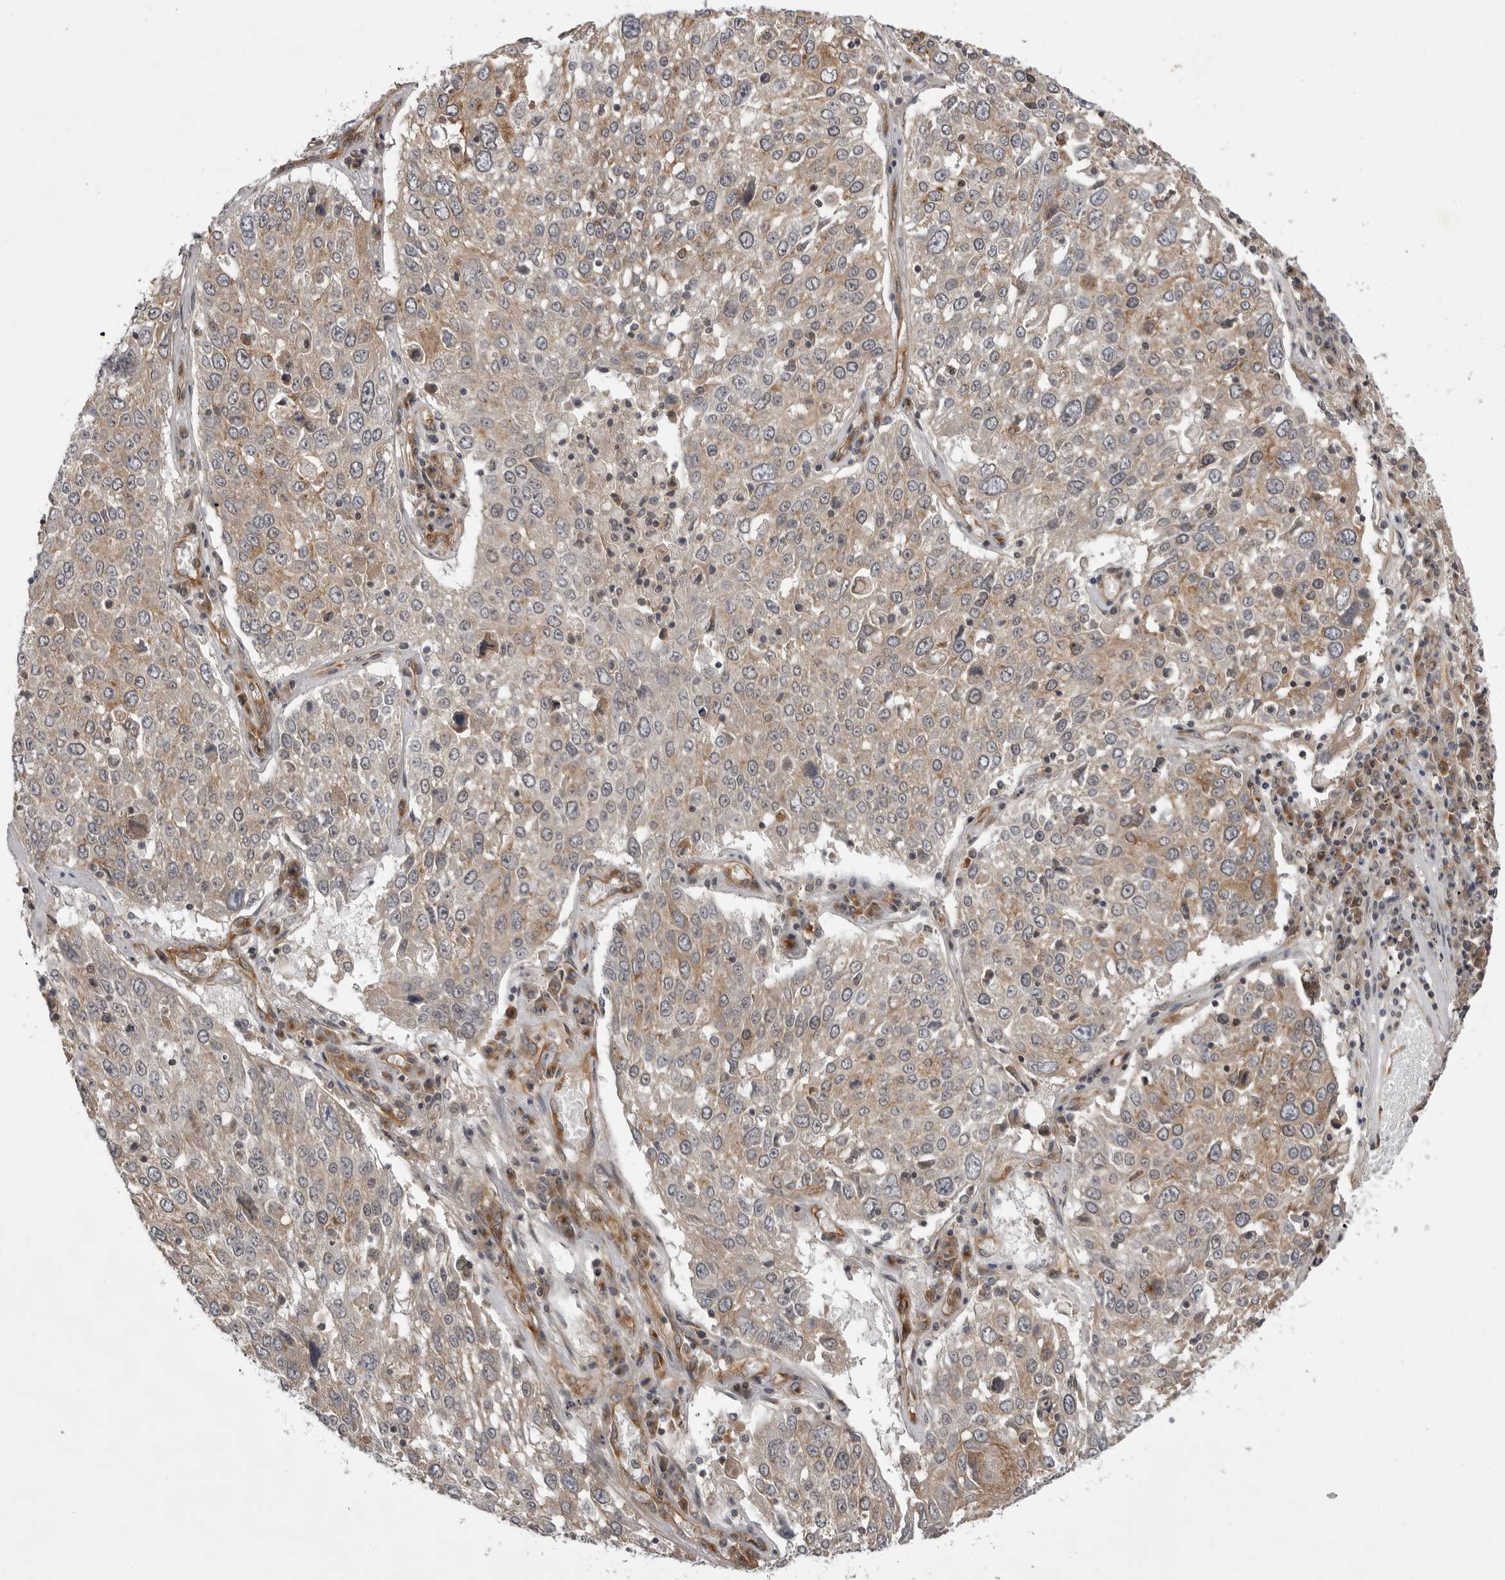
{"staining": {"intensity": "weak", "quantity": ">75%", "location": "cytoplasmic/membranous"}, "tissue": "lung cancer", "cell_type": "Tumor cells", "image_type": "cancer", "snomed": [{"axis": "morphology", "description": "Squamous cell carcinoma, NOS"}, {"axis": "topography", "description": "Lung"}], "caption": "Immunohistochemistry (IHC) image of human lung cancer stained for a protein (brown), which reveals low levels of weak cytoplasmic/membranous expression in approximately >75% of tumor cells.", "gene": "LRRC45", "patient": {"sex": "male", "age": 65}}